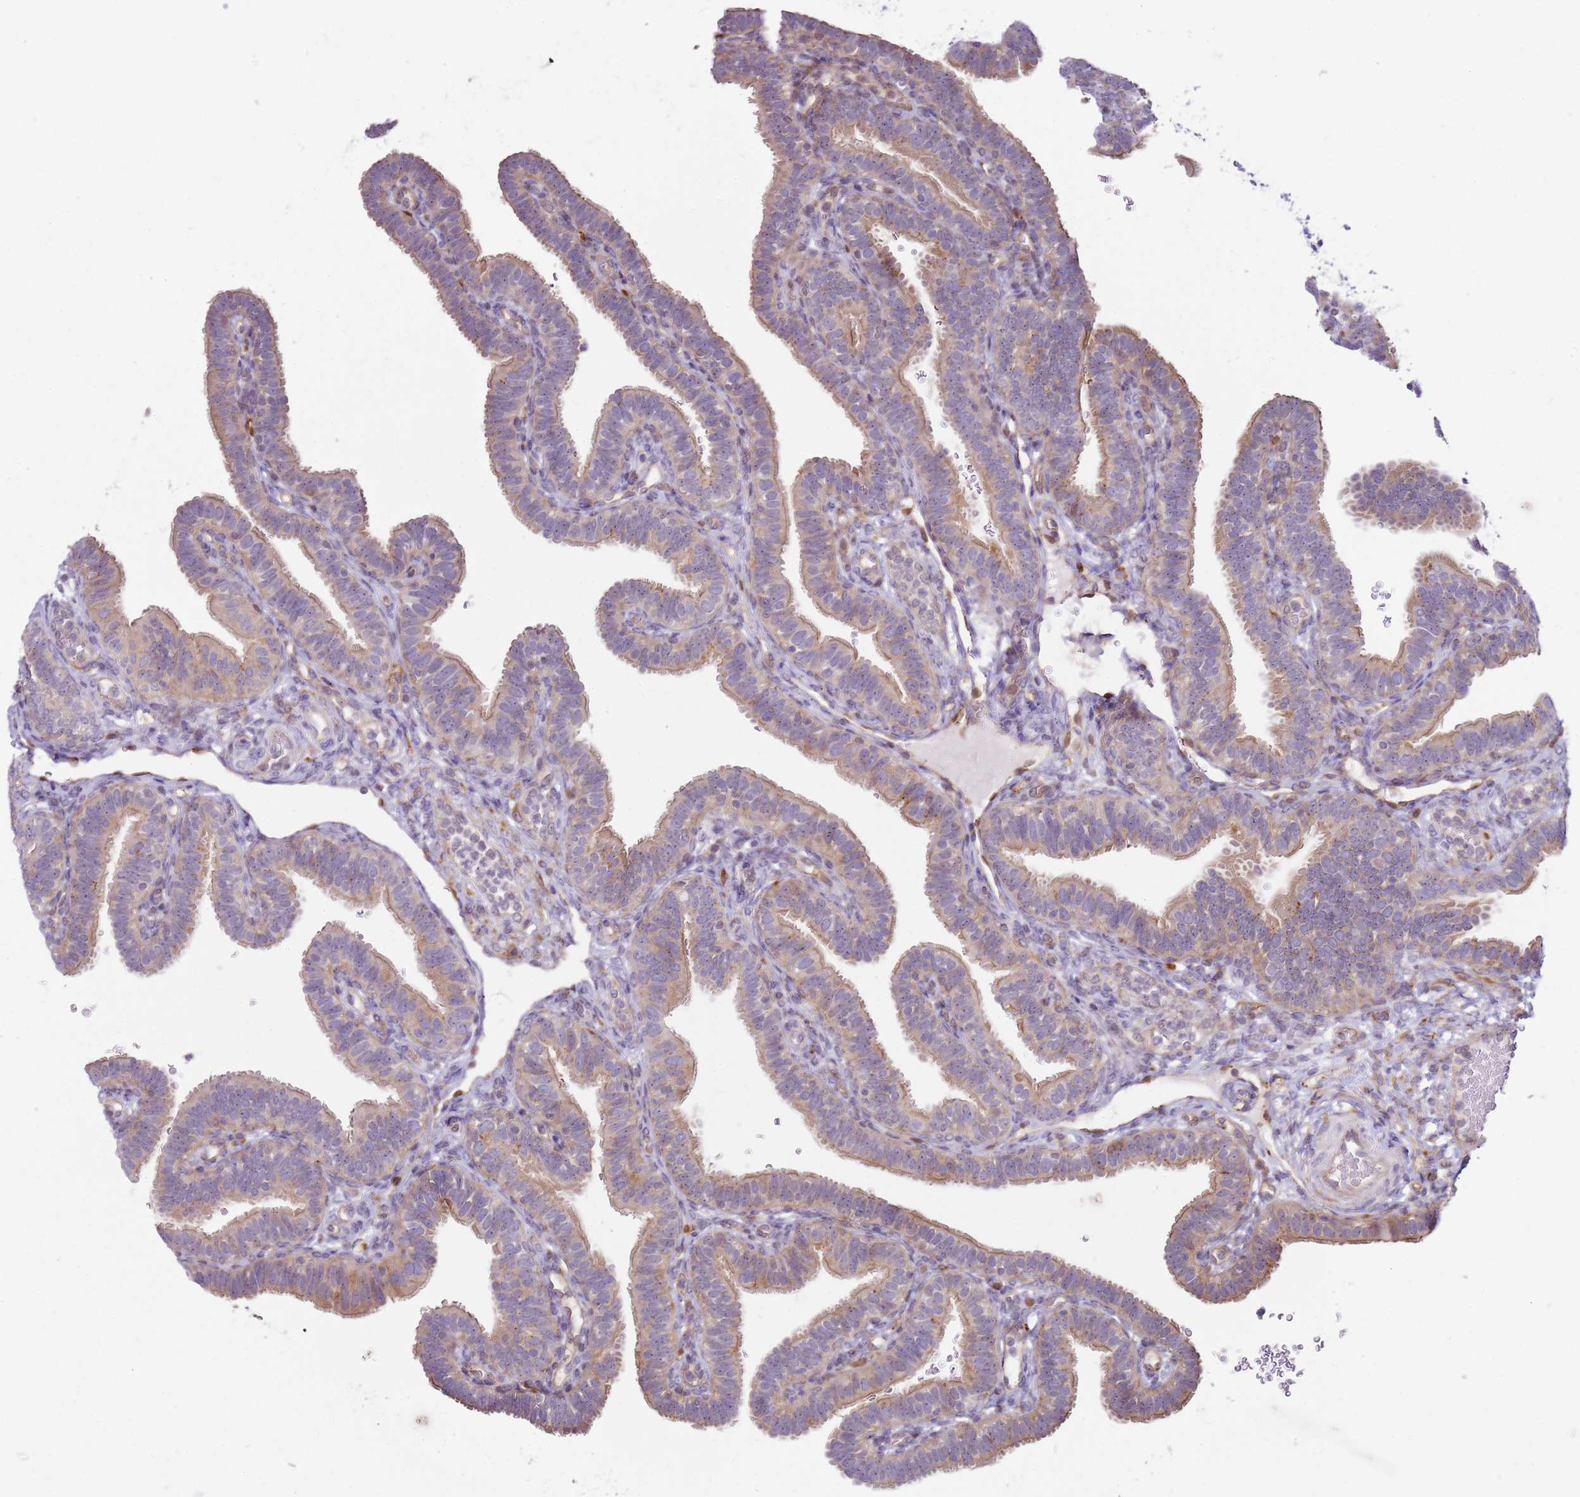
{"staining": {"intensity": "moderate", "quantity": "25%-75%", "location": "cytoplasmic/membranous"}, "tissue": "fallopian tube", "cell_type": "Glandular cells", "image_type": "normal", "snomed": [{"axis": "morphology", "description": "Normal tissue, NOS"}, {"axis": "topography", "description": "Fallopian tube"}], "caption": "Moderate cytoplasmic/membranous staining is appreciated in about 25%-75% of glandular cells in benign fallopian tube.", "gene": "GRAP", "patient": {"sex": "female", "age": 41}}